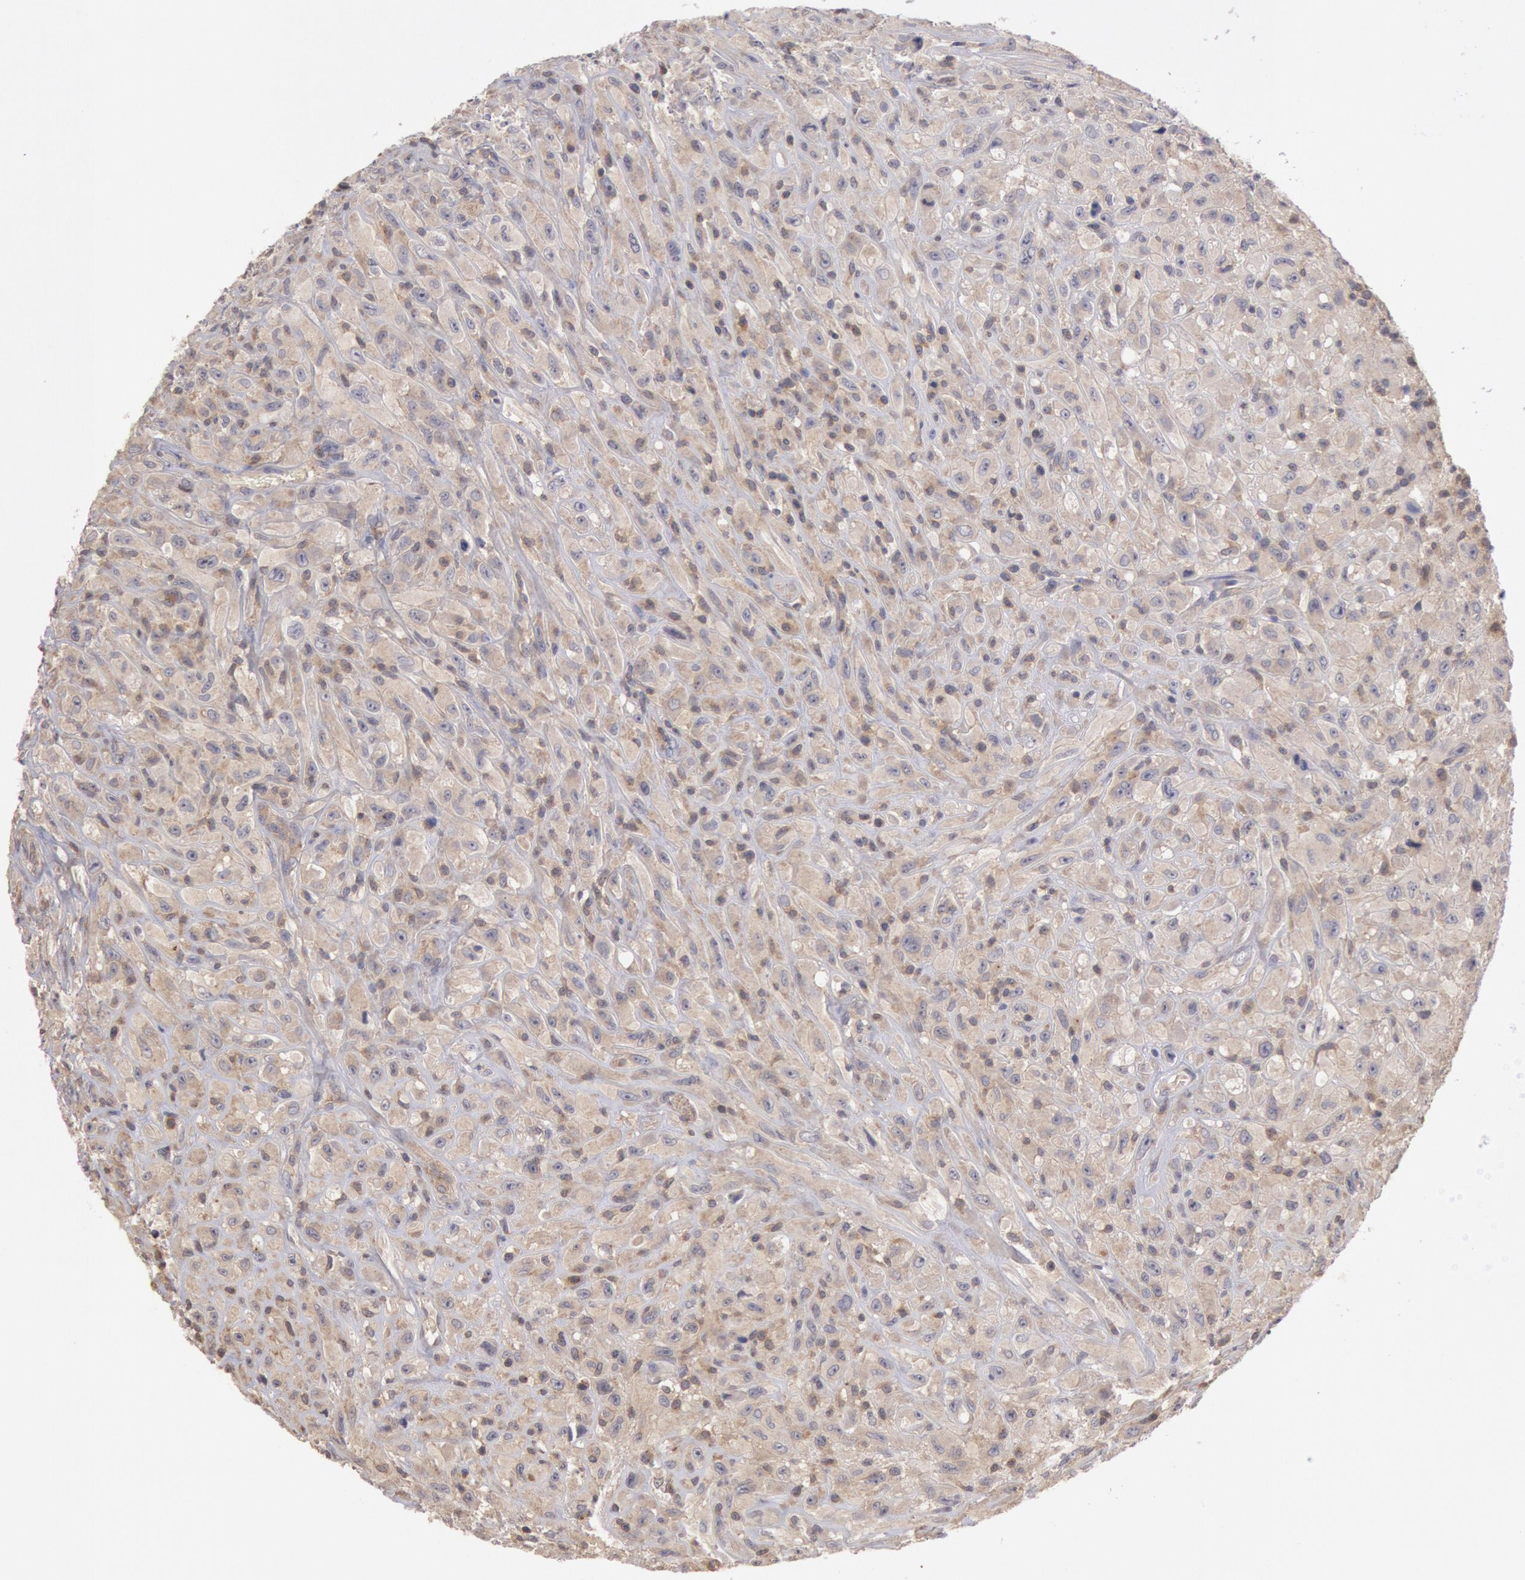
{"staining": {"intensity": "weak", "quantity": ">75%", "location": "cytoplasmic/membranous"}, "tissue": "glioma", "cell_type": "Tumor cells", "image_type": "cancer", "snomed": [{"axis": "morphology", "description": "Glioma, malignant, High grade"}, {"axis": "topography", "description": "Brain"}], "caption": "IHC image of neoplastic tissue: glioma stained using immunohistochemistry displays low levels of weak protein expression localized specifically in the cytoplasmic/membranous of tumor cells, appearing as a cytoplasmic/membranous brown color.", "gene": "PLA2G6", "patient": {"sex": "male", "age": 48}}